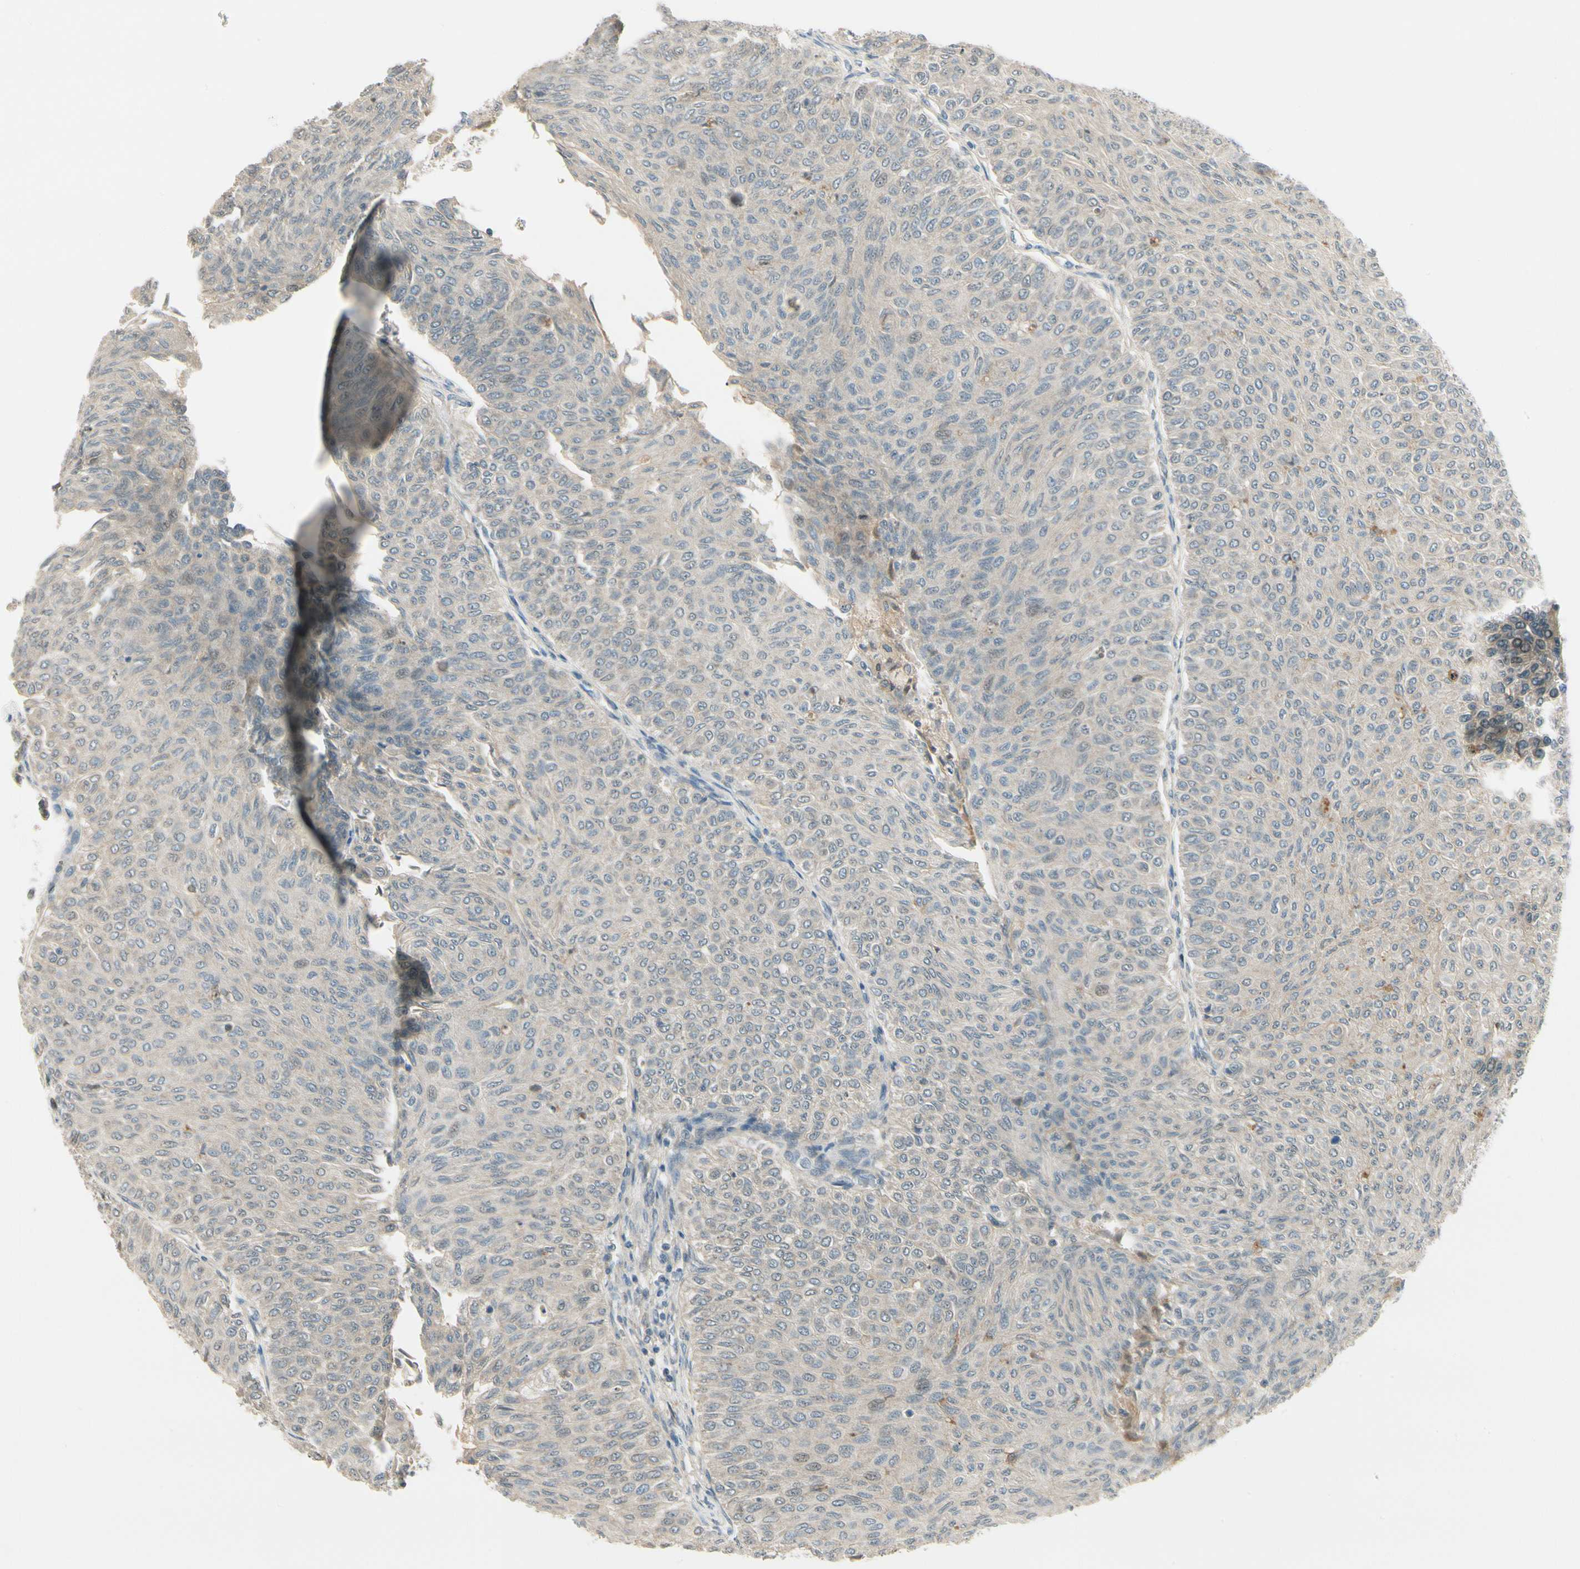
{"staining": {"intensity": "negative", "quantity": "none", "location": "none"}, "tissue": "urothelial cancer", "cell_type": "Tumor cells", "image_type": "cancer", "snomed": [{"axis": "morphology", "description": "Urothelial carcinoma, Low grade"}, {"axis": "topography", "description": "Urinary bladder"}], "caption": "Tumor cells are negative for brown protein staining in urothelial cancer.", "gene": "EPHB3", "patient": {"sex": "male", "age": 78}}